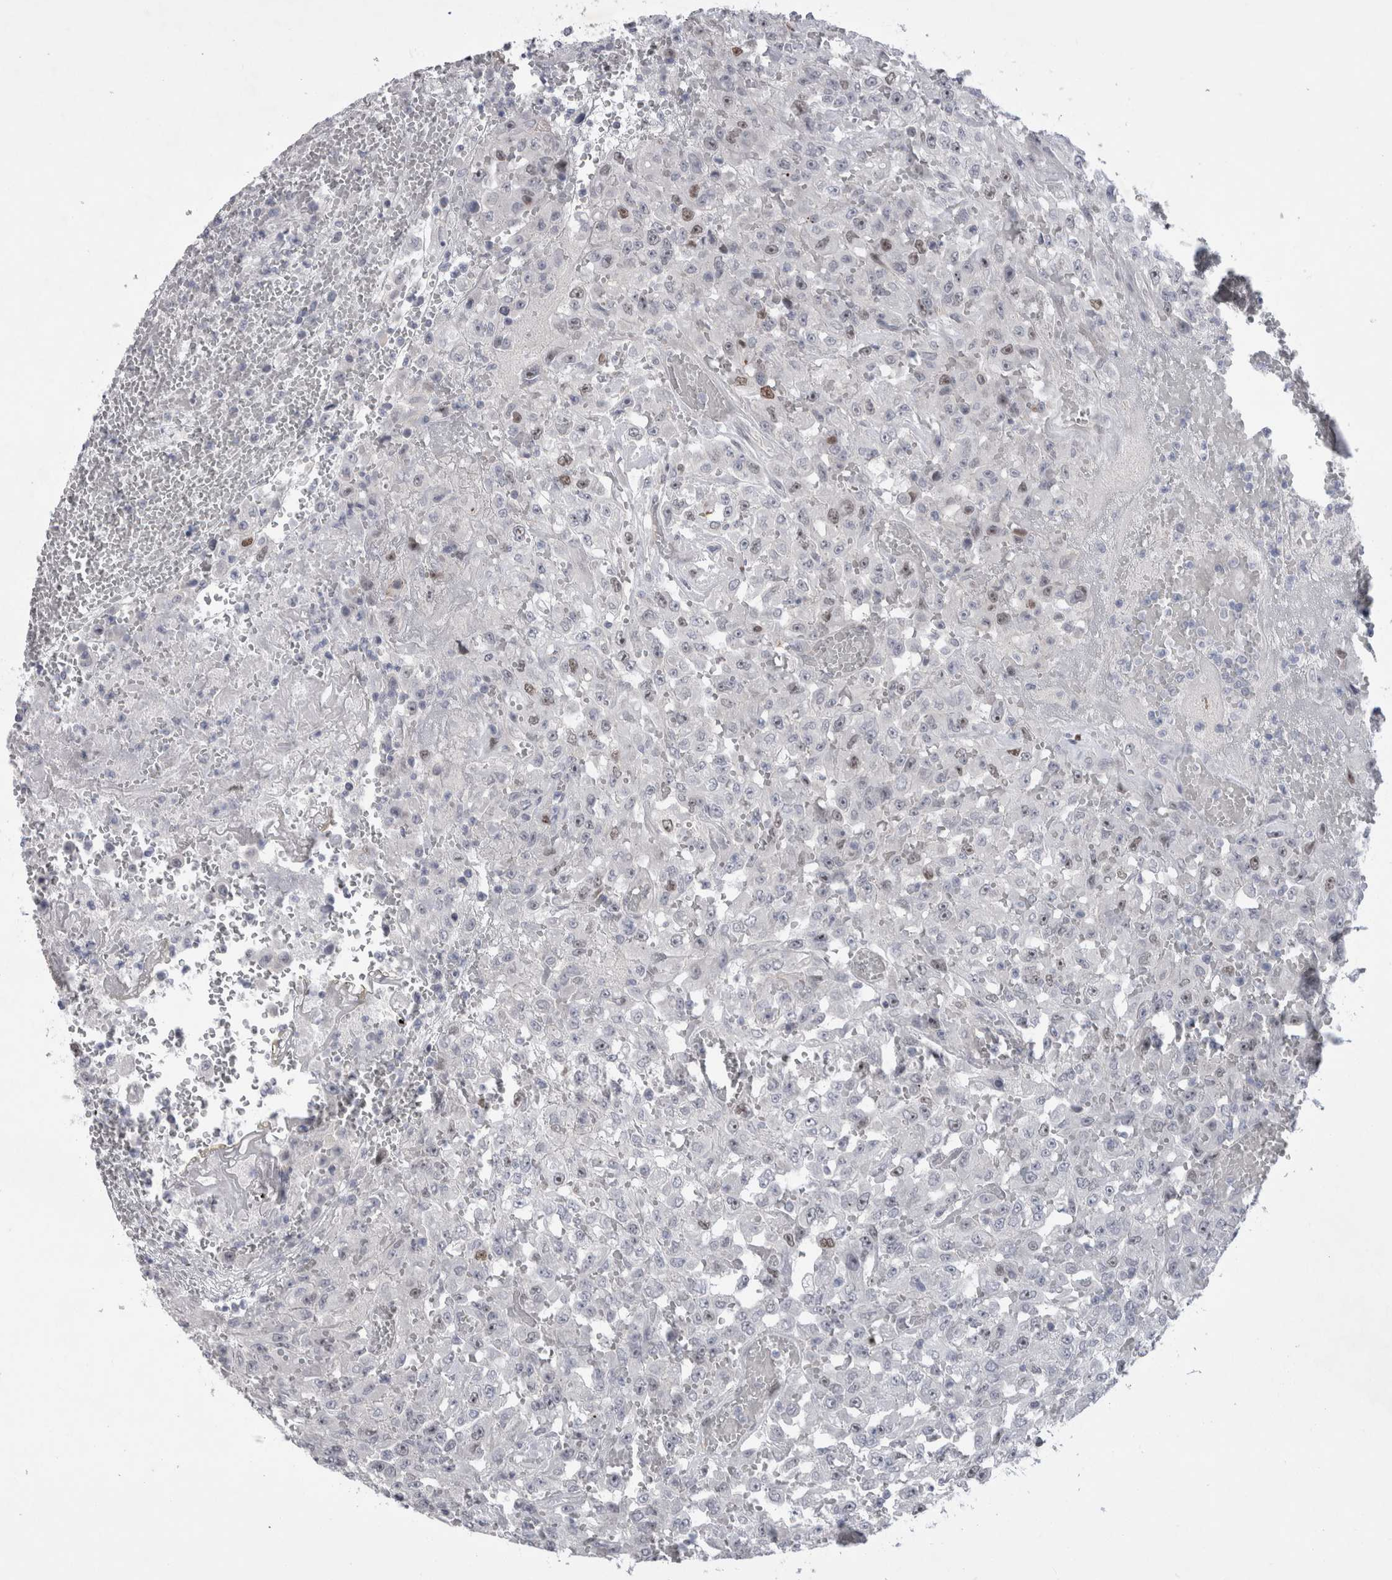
{"staining": {"intensity": "moderate", "quantity": "<25%", "location": "nuclear"}, "tissue": "urothelial cancer", "cell_type": "Tumor cells", "image_type": "cancer", "snomed": [{"axis": "morphology", "description": "Urothelial carcinoma, High grade"}, {"axis": "topography", "description": "Urinary bladder"}], "caption": "Tumor cells show low levels of moderate nuclear expression in about <25% of cells in human high-grade urothelial carcinoma.", "gene": "KIF18B", "patient": {"sex": "male", "age": 46}}